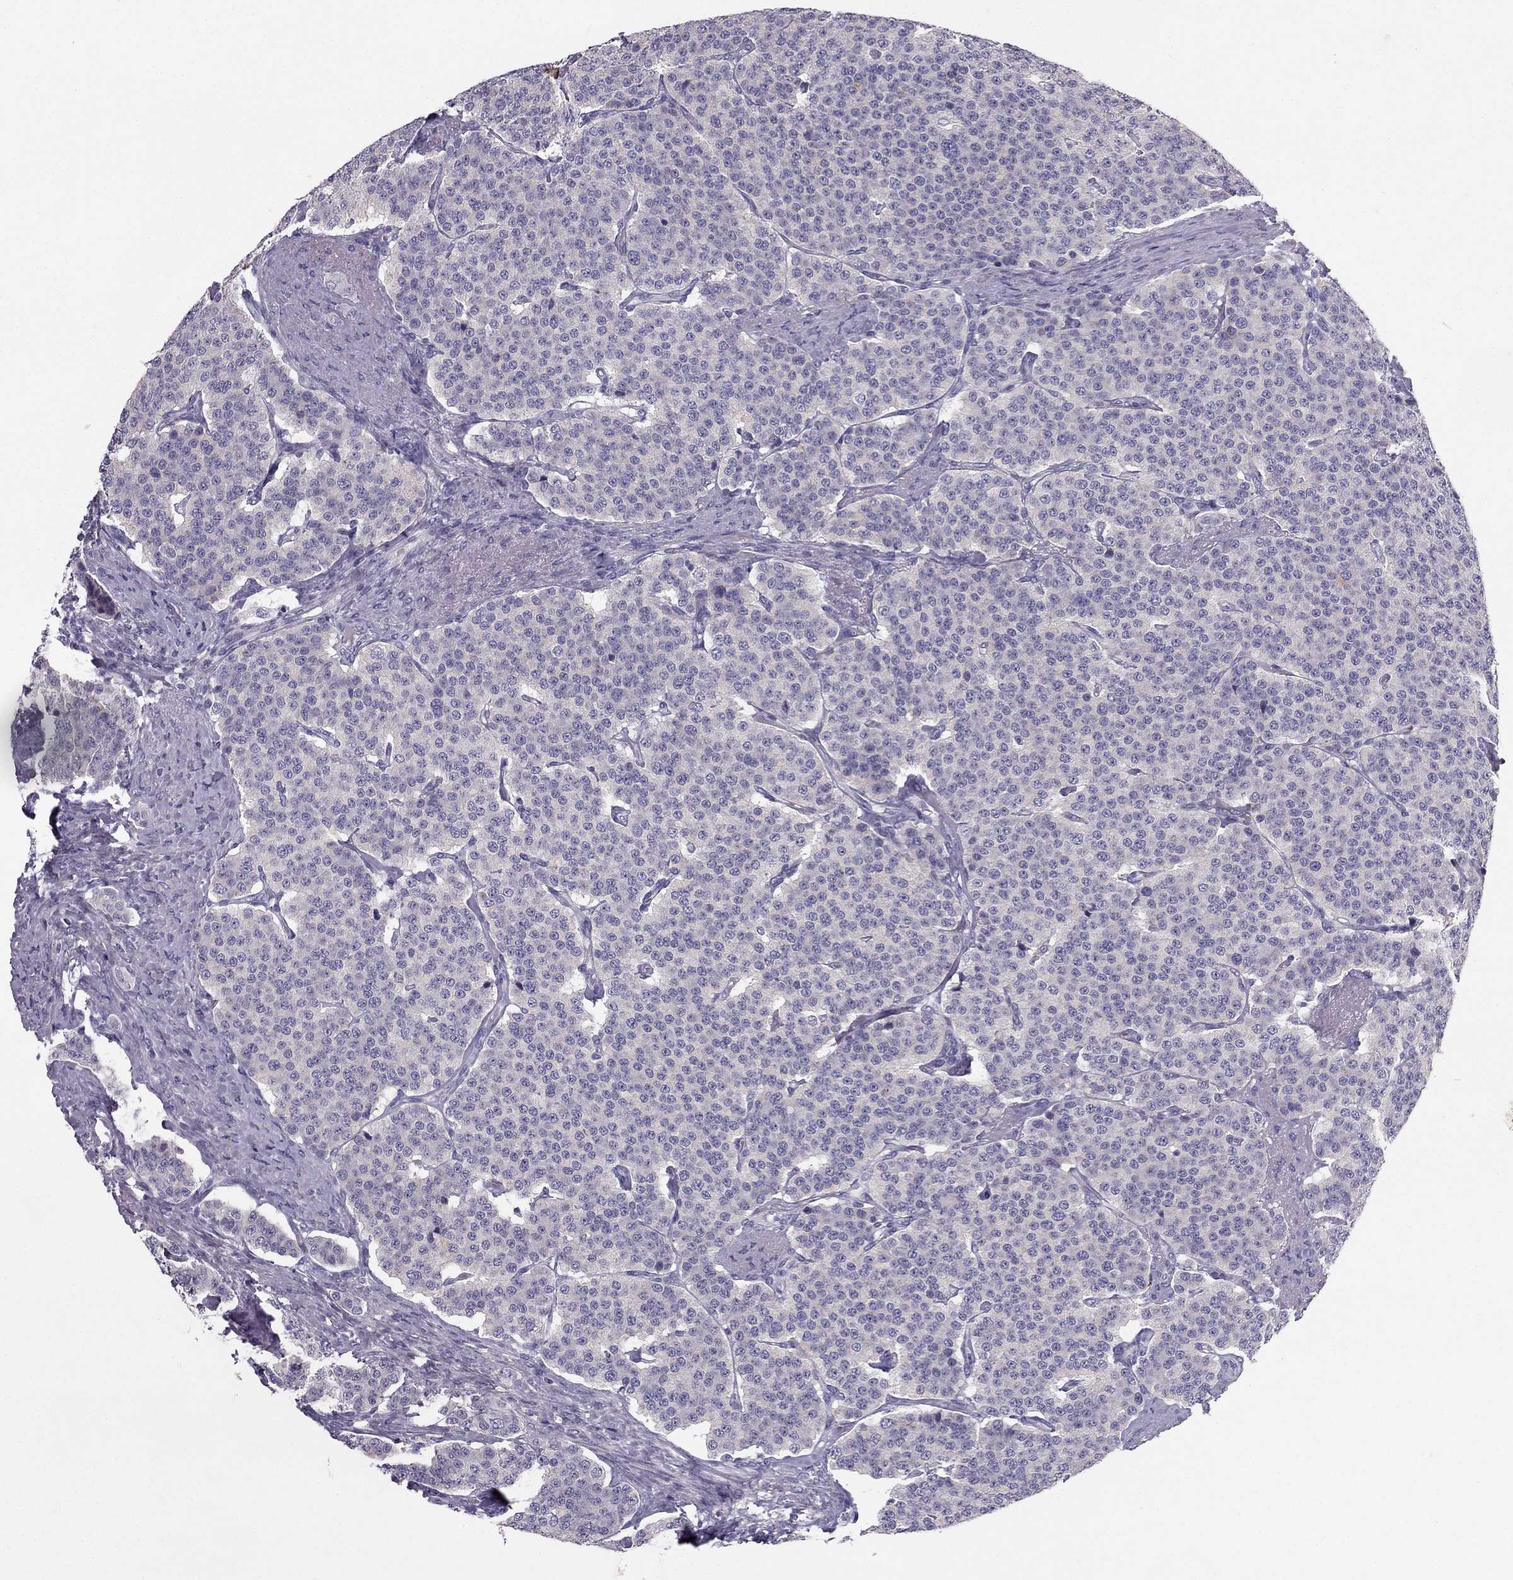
{"staining": {"intensity": "negative", "quantity": "none", "location": "none"}, "tissue": "carcinoid", "cell_type": "Tumor cells", "image_type": "cancer", "snomed": [{"axis": "morphology", "description": "Carcinoid, malignant, NOS"}, {"axis": "topography", "description": "Small intestine"}], "caption": "DAB immunohistochemical staining of malignant carcinoid exhibits no significant positivity in tumor cells. (Brightfield microscopy of DAB (3,3'-diaminobenzidine) IHC at high magnification).", "gene": "SYT5", "patient": {"sex": "female", "age": 58}}